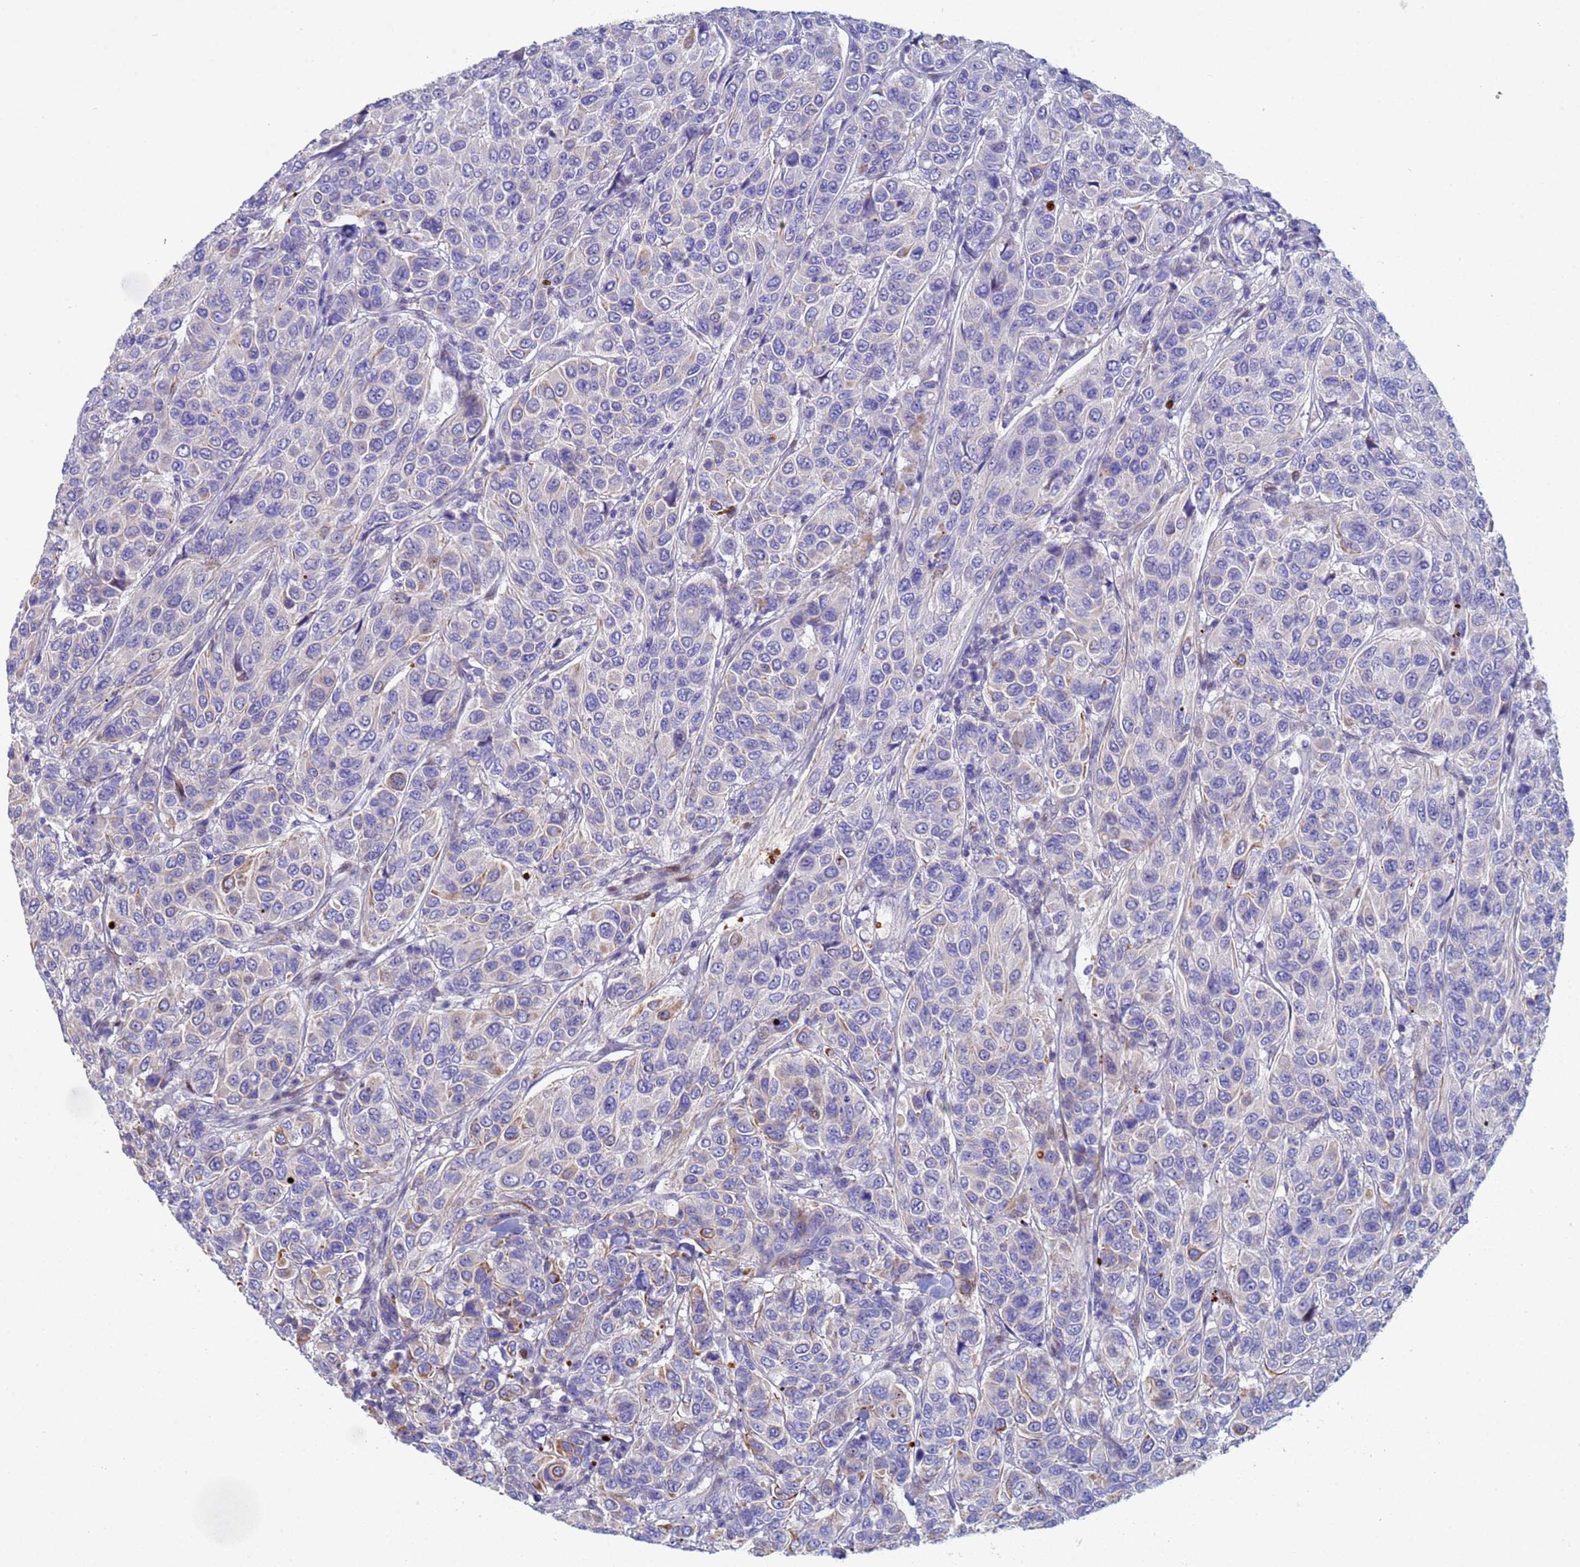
{"staining": {"intensity": "negative", "quantity": "none", "location": "none"}, "tissue": "breast cancer", "cell_type": "Tumor cells", "image_type": "cancer", "snomed": [{"axis": "morphology", "description": "Duct carcinoma"}, {"axis": "topography", "description": "Breast"}], "caption": "The histopathology image displays no staining of tumor cells in intraductal carcinoma (breast).", "gene": "PPP6R1", "patient": {"sex": "female", "age": 55}}